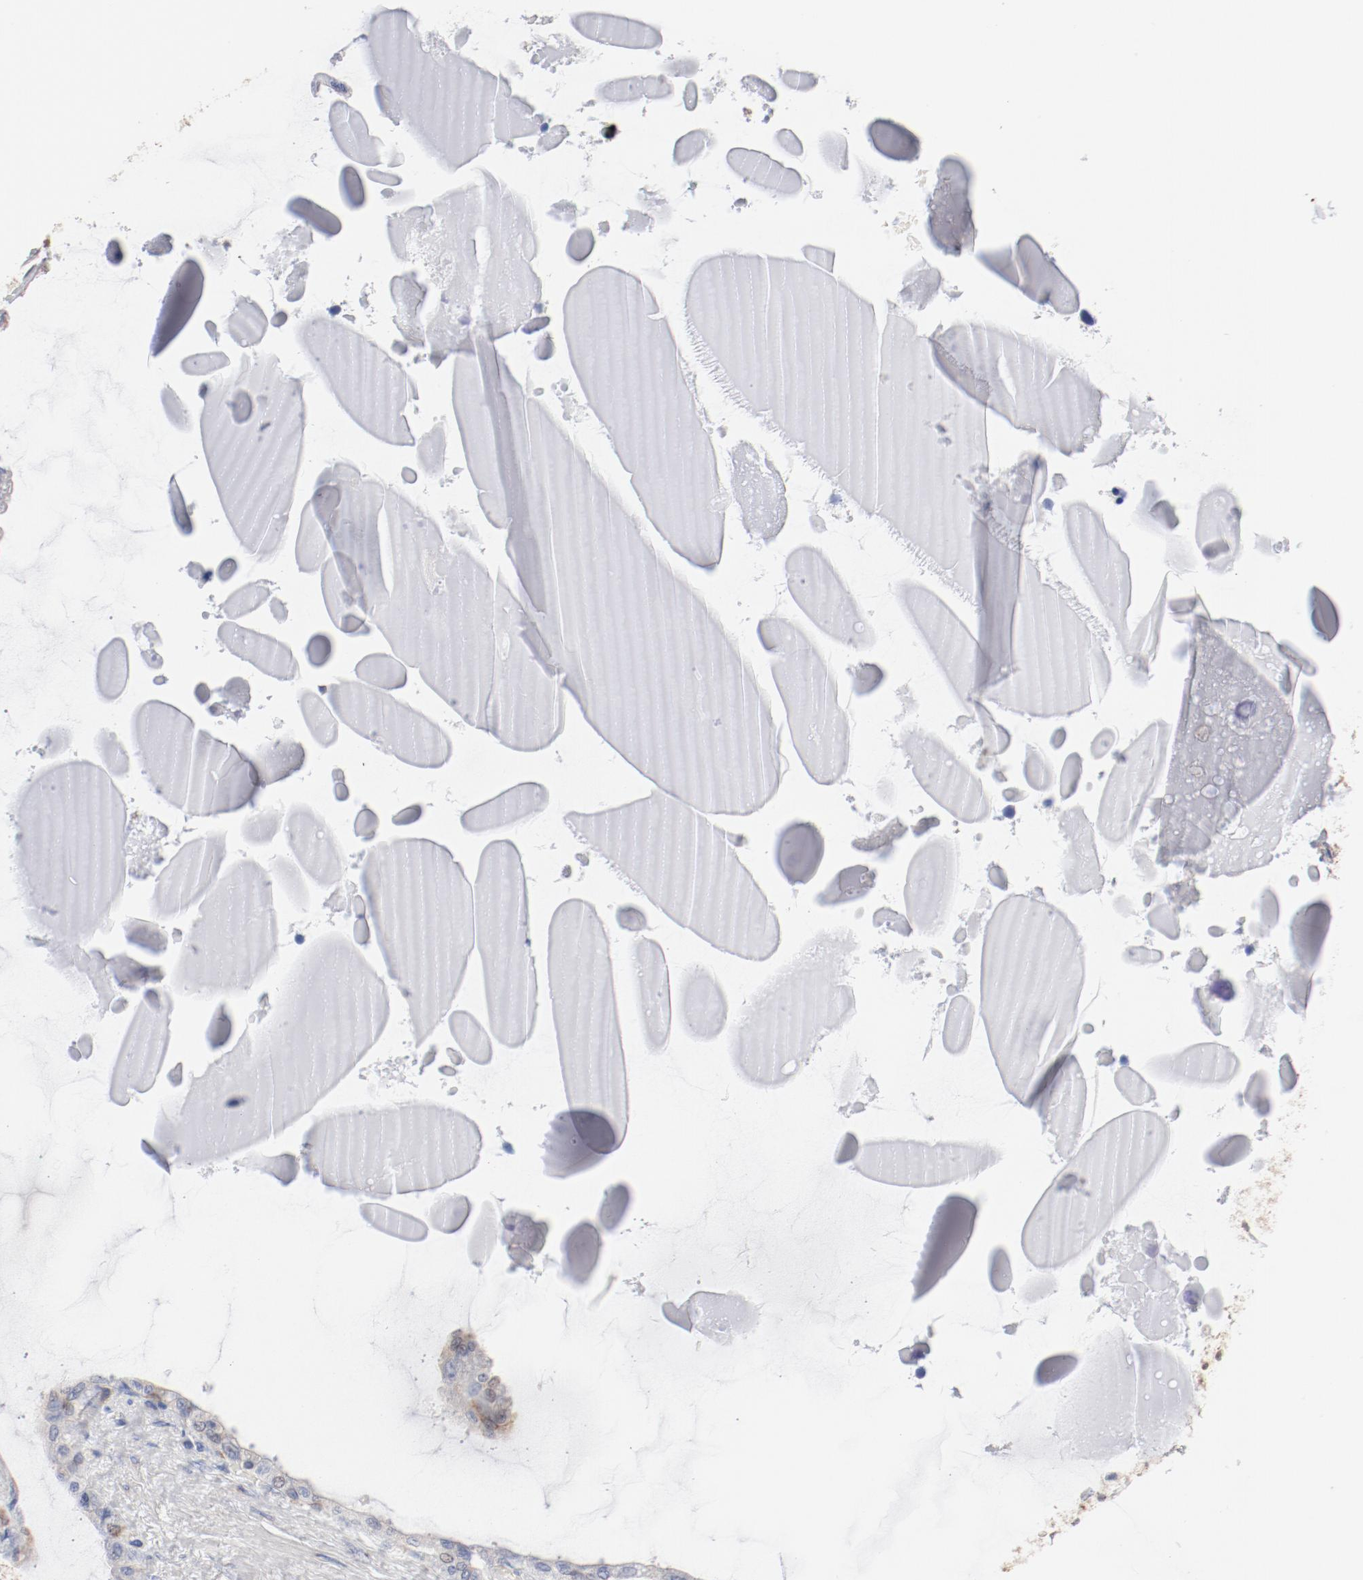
{"staining": {"intensity": "moderate", "quantity": "25%-75%", "location": "cytoplasmic/membranous"}, "tissue": "seminal vesicle", "cell_type": "Glandular cells", "image_type": "normal", "snomed": [{"axis": "morphology", "description": "Normal tissue, NOS"}, {"axis": "morphology", "description": "Inflammation, NOS"}, {"axis": "topography", "description": "Urinary bladder"}, {"axis": "topography", "description": "Prostate"}, {"axis": "topography", "description": "Seminal veicle"}], "caption": "An image of human seminal vesicle stained for a protein reveals moderate cytoplasmic/membranous brown staining in glandular cells. (brown staining indicates protein expression, while blue staining denotes nuclei).", "gene": "GPR143", "patient": {"sex": "male", "age": 82}}